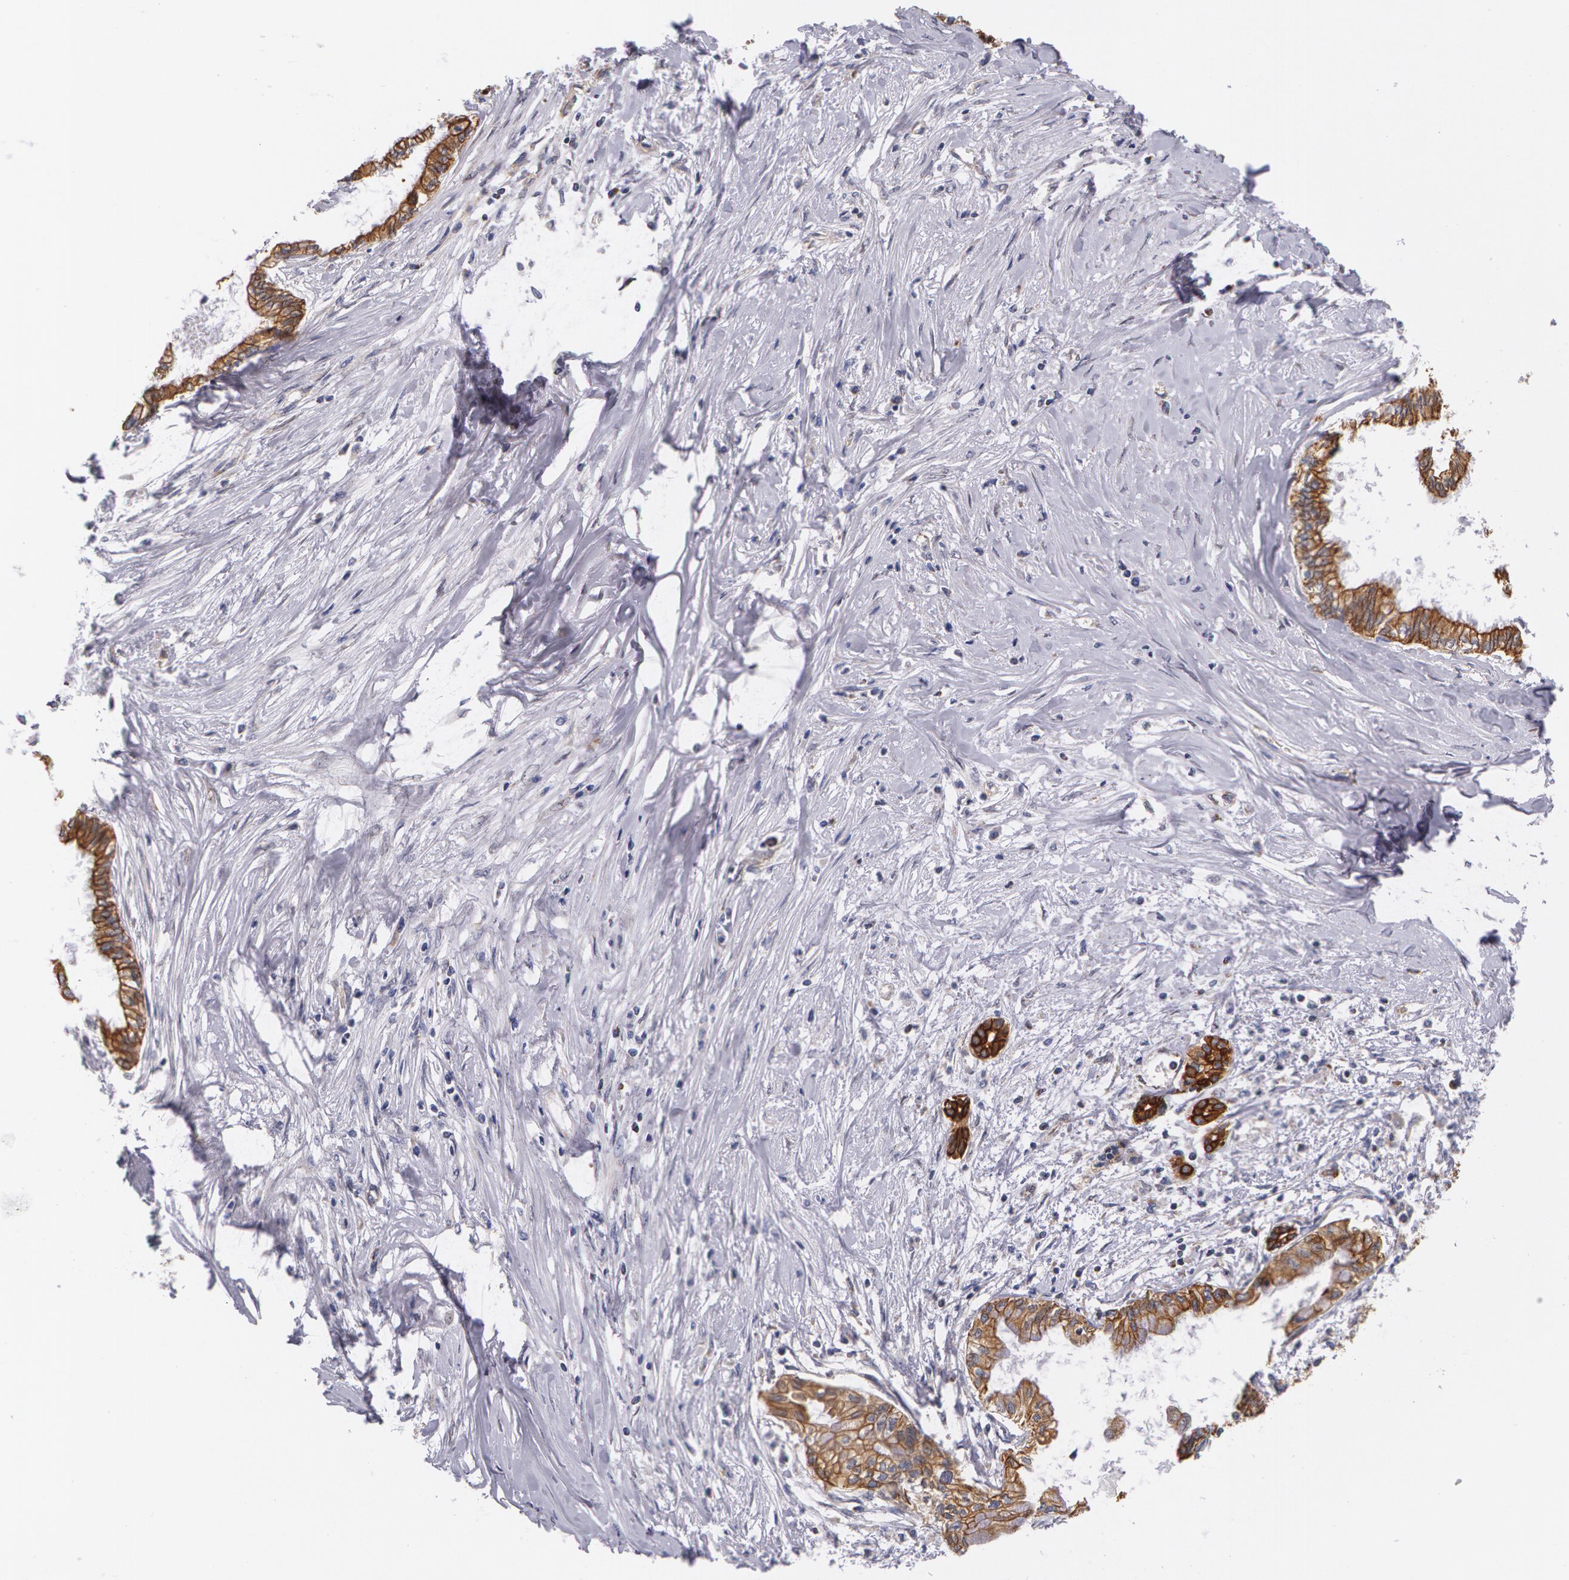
{"staining": {"intensity": "moderate", "quantity": ">75%", "location": "cytoplasmic/membranous"}, "tissue": "pancreatic cancer", "cell_type": "Tumor cells", "image_type": "cancer", "snomed": [{"axis": "morphology", "description": "Adenocarcinoma, NOS"}, {"axis": "topography", "description": "Pancreas"}], "caption": "Adenocarcinoma (pancreatic) was stained to show a protein in brown. There is medium levels of moderate cytoplasmic/membranous staining in about >75% of tumor cells.", "gene": "KRT18", "patient": {"sex": "female", "age": 64}}